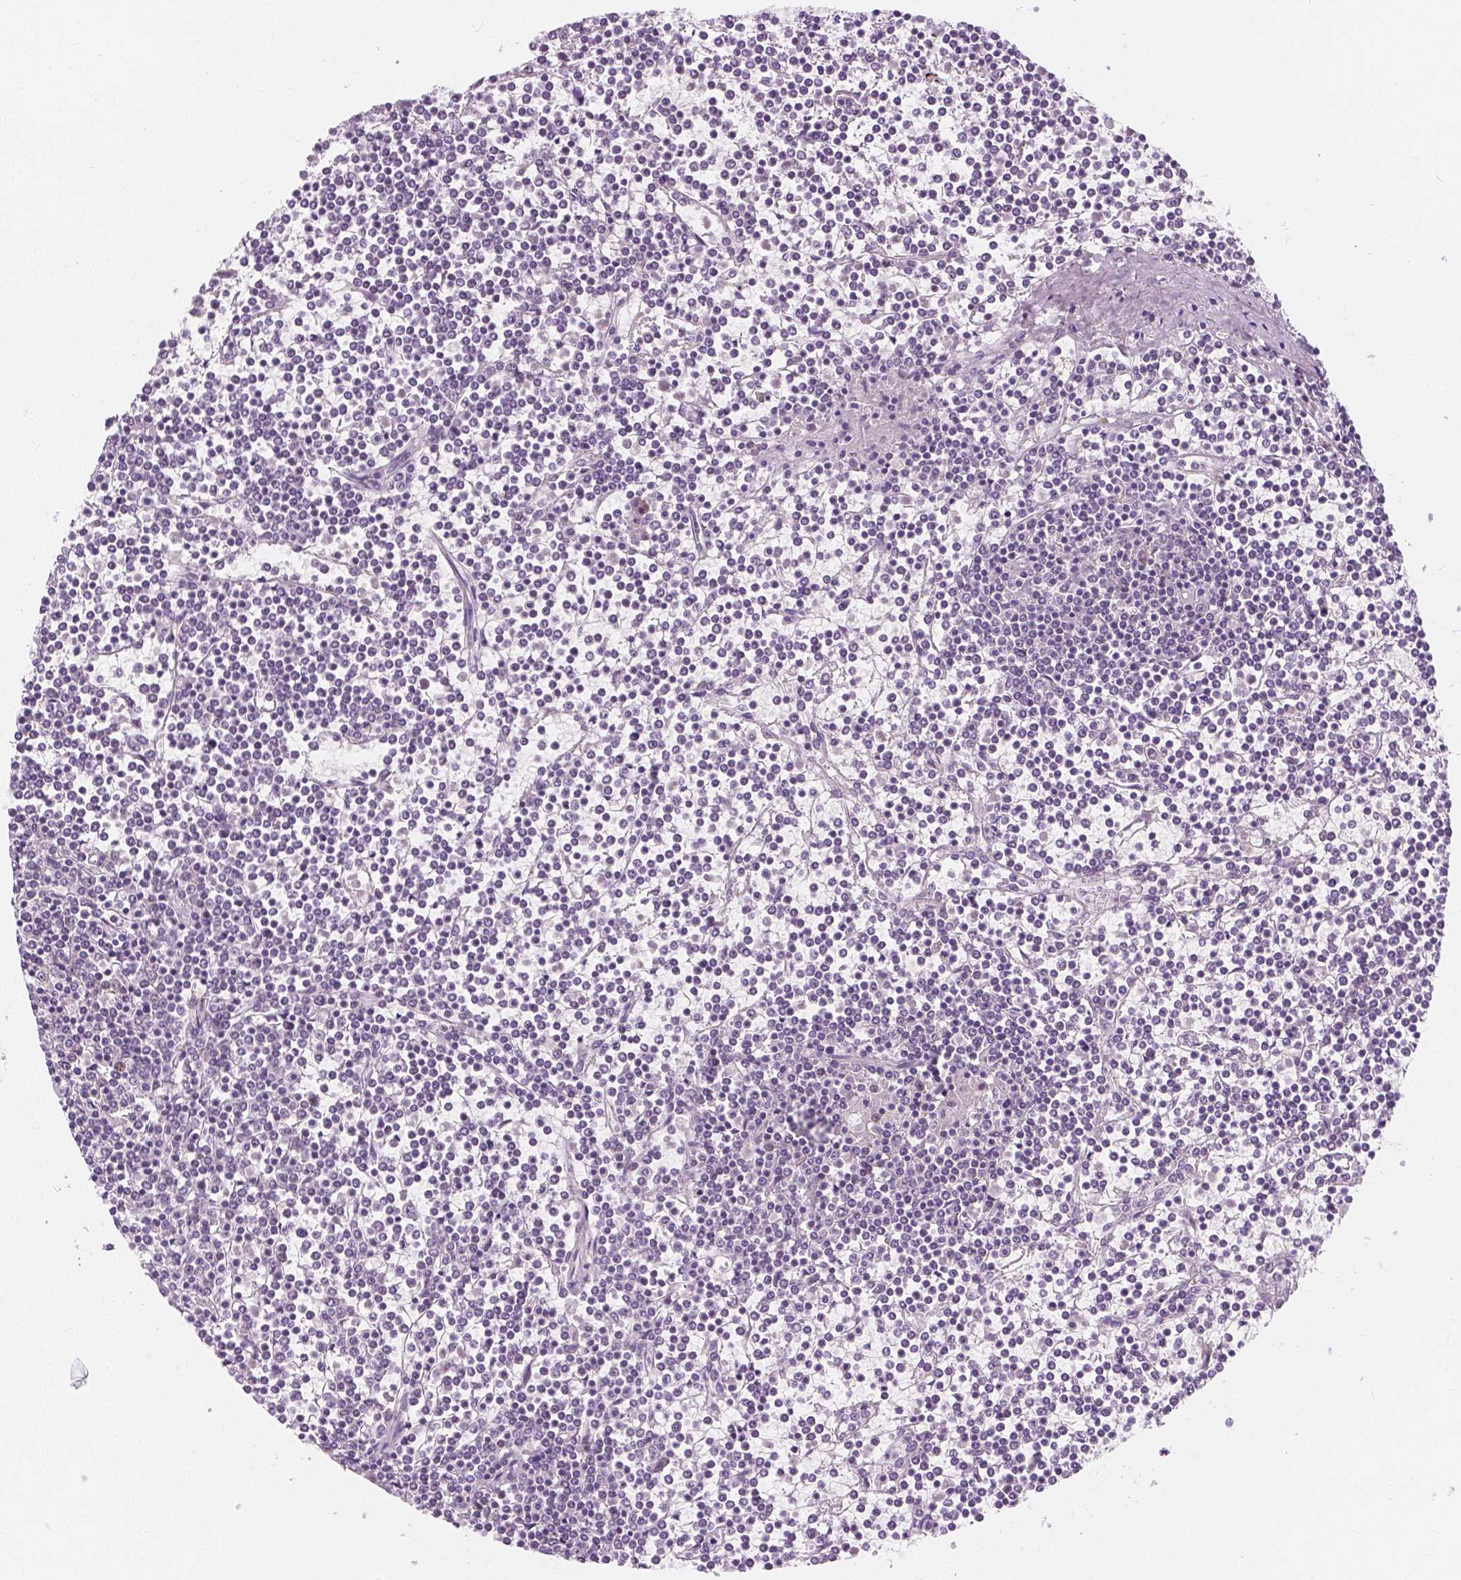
{"staining": {"intensity": "negative", "quantity": "none", "location": "none"}, "tissue": "lymphoma", "cell_type": "Tumor cells", "image_type": "cancer", "snomed": [{"axis": "morphology", "description": "Malignant lymphoma, non-Hodgkin's type, Low grade"}, {"axis": "topography", "description": "Spleen"}], "caption": "Protein analysis of malignant lymphoma, non-Hodgkin's type (low-grade) shows no significant expression in tumor cells.", "gene": "NOLC1", "patient": {"sex": "female", "age": 19}}